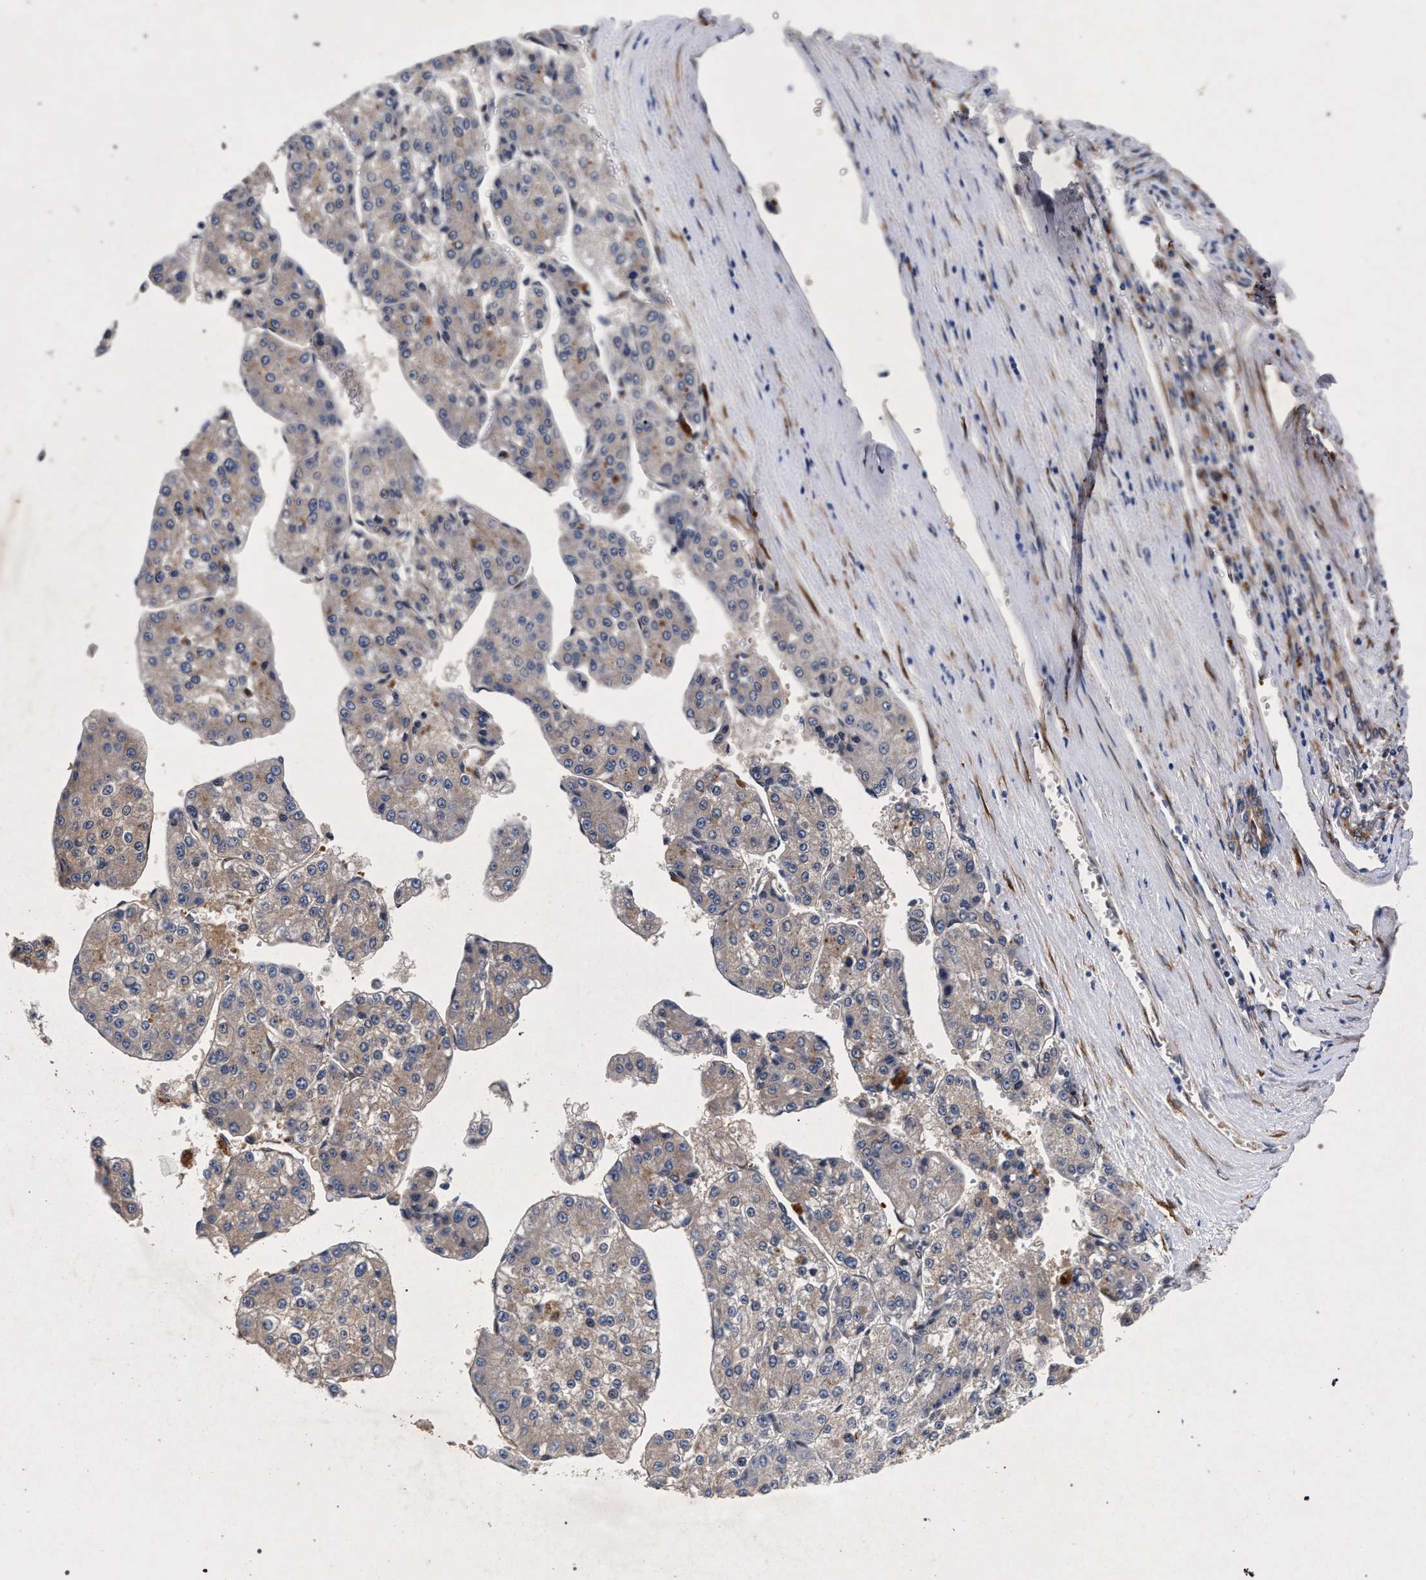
{"staining": {"intensity": "weak", "quantity": "<25%", "location": "cytoplasmic/membranous"}, "tissue": "liver cancer", "cell_type": "Tumor cells", "image_type": "cancer", "snomed": [{"axis": "morphology", "description": "Carcinoma, Hepatocellular, NOS"}, {"axis": "topography", "description": "Liver"}], "caption": "IHC of human liver hepatocellular carcinoma exhibits no expression in tumor cells. (DAB (3,3'-diaminobenzidine) IHC, high magnification).", "gene": "NEK7", "patient": {"sex": "female", "age": 73}}